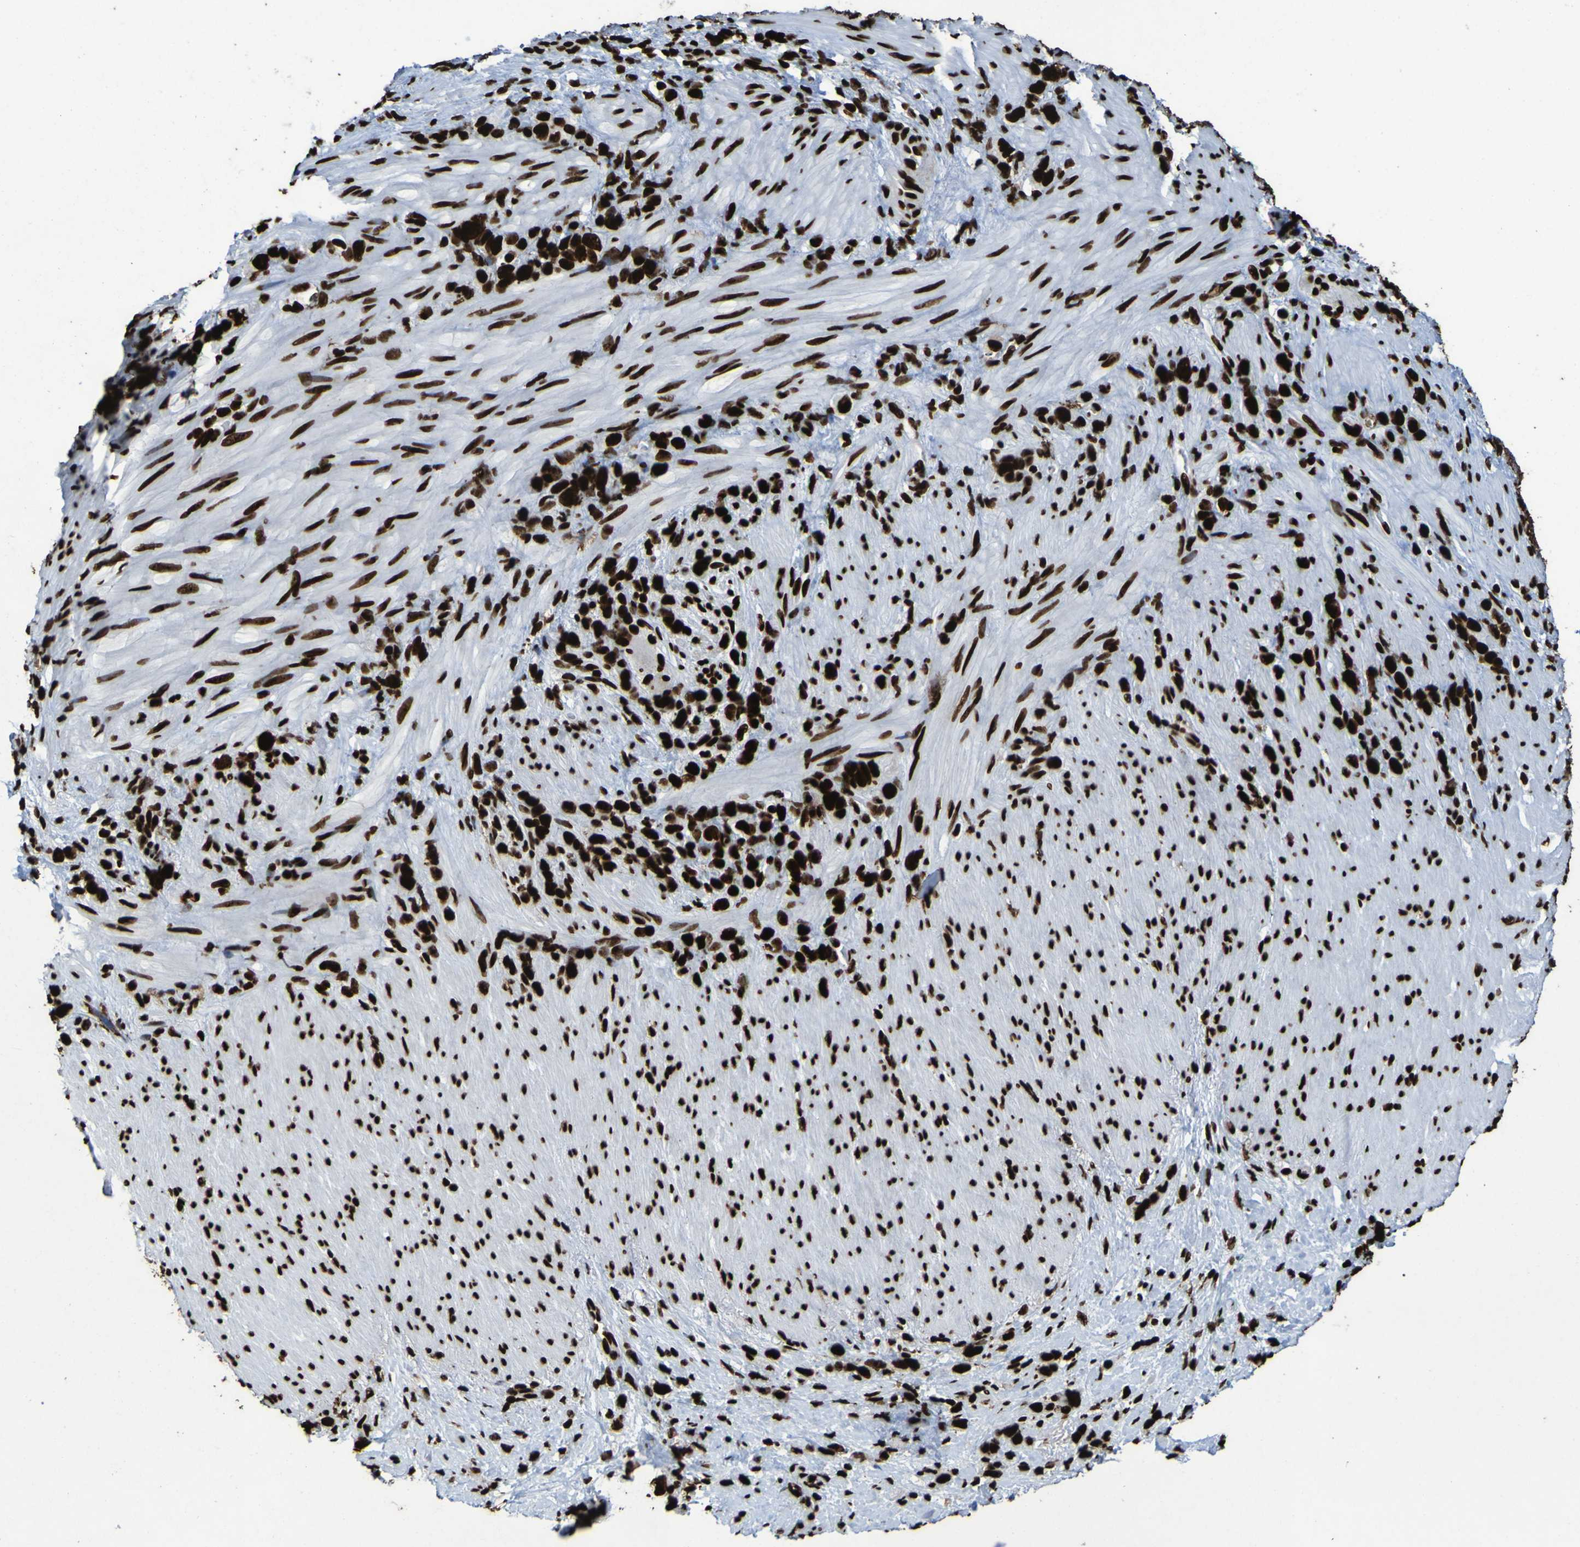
{"staining": {"intensity": "strong", "quantity": ">75%", "location": "nuclear"}, "tissue": "stomach cancer", "cell_type": "Tumor cells", "image_type": "cancer", "snomed": [{"axis": "morphology", "description": "Adenocarcinoma, NOS"}, {"axis": "morphology", "description": "Adenocarcinoma, High grade"}, {"axis": "topography", "description": "Stomach, upper"}, {"axis": "topography", "description": "Stomach, lower"}], "caption": "Protein expression analysis of adenocarcinoma (stomach) exhibits strong nuclear positivity in about >75% of tumor cells. (Stains: DAB in brown, nuclei in blue, Microscopy: brightfield microscopy at high magnification).", "gene": "NPM1", "patient": {"sex": "female", "age": 65}}